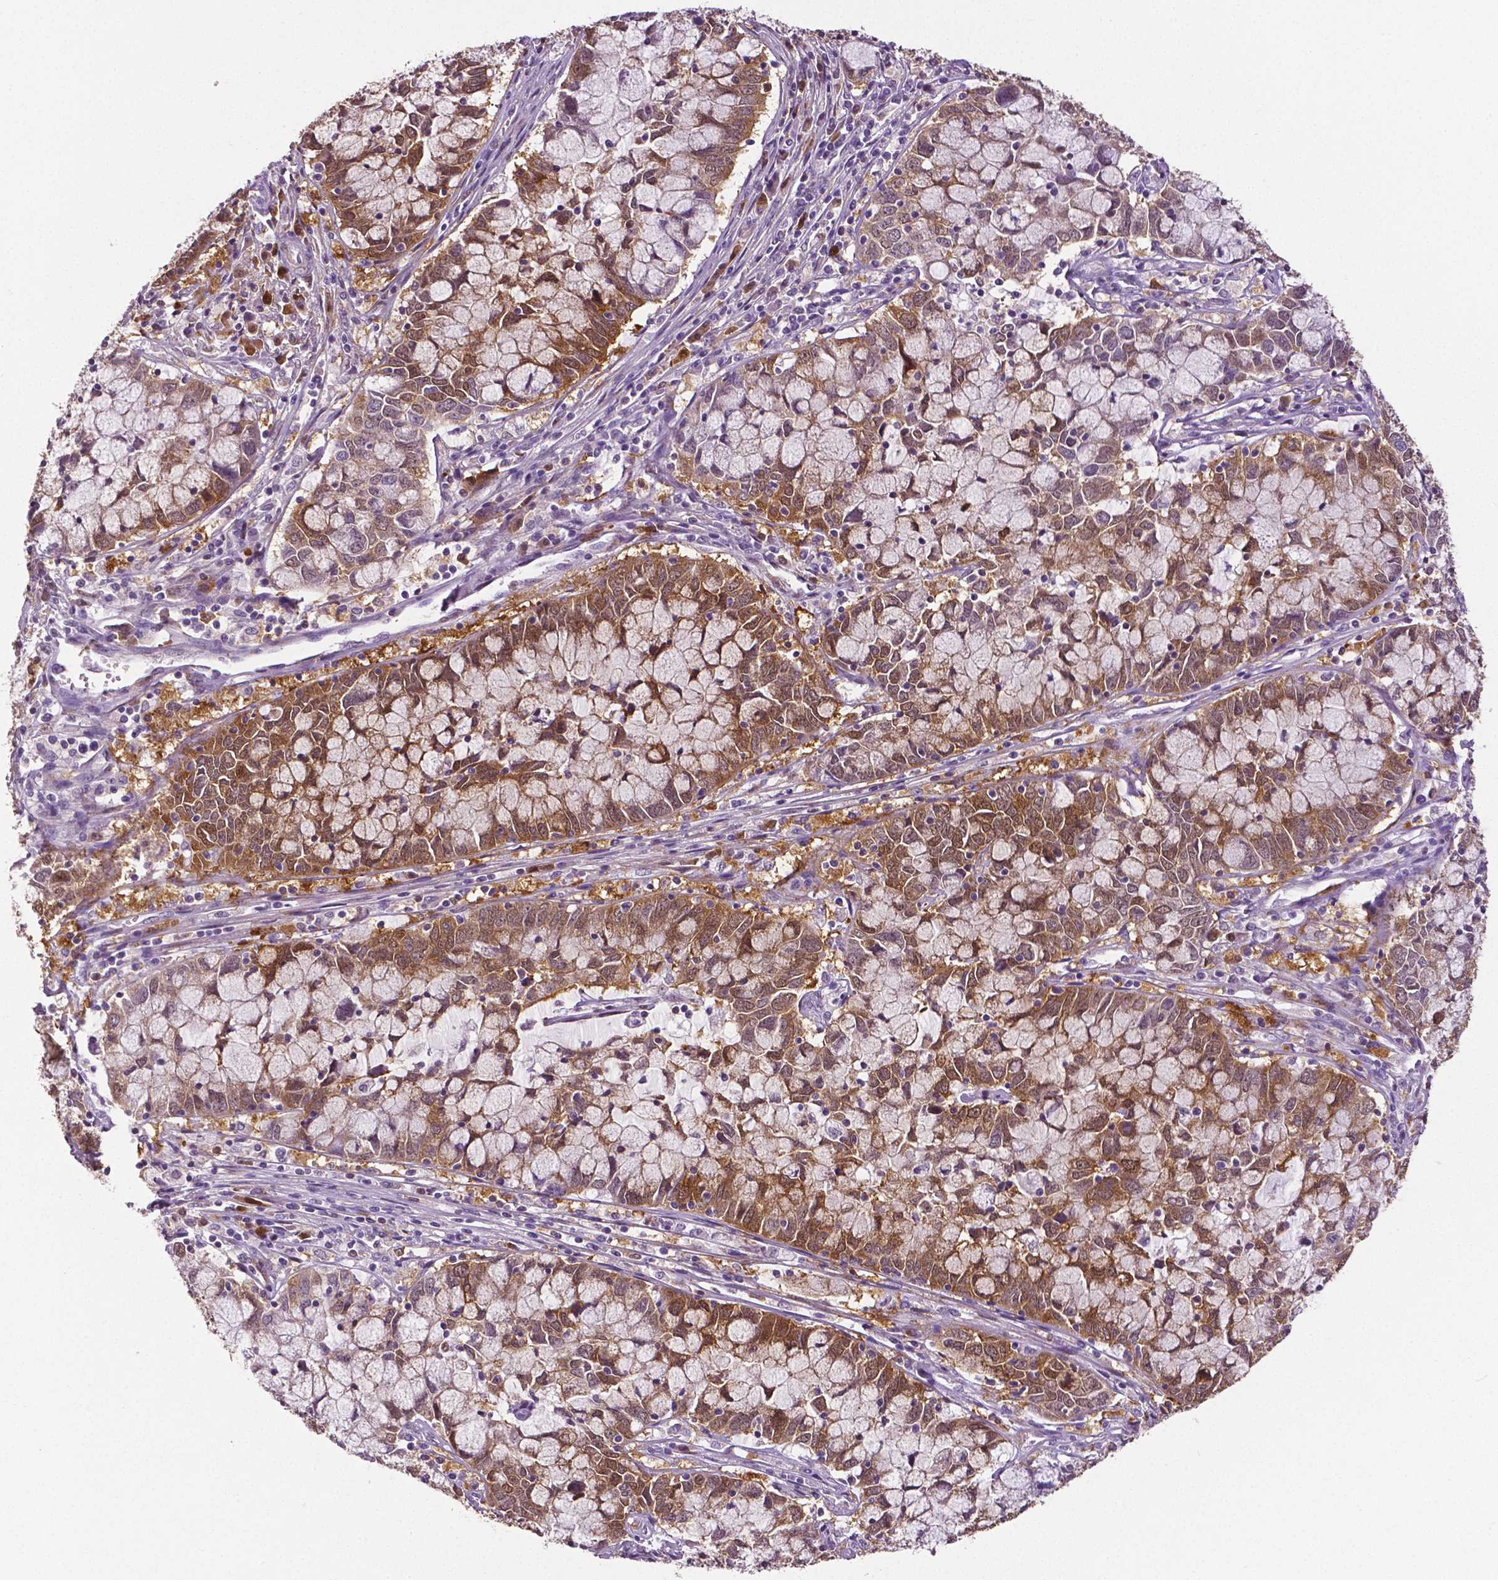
{"staining": {"intensity": "moderate", "quantity": "25%-75%", "location": "cytoplasmic/membranous"}, "tissue": "cervical cancer", "cell_type": "Tumor cells", "image_type": "cancer", "snomed": [{"axis": "morphology", "description": "Adenocarcinoma, NOS"}, {"axis": "topography", "description": "Cervix"}], "caption": "Immunohistochemical staining of cervical adenocarcinoma demonstrates medium levels of moderate cytoplasmic/membranous protein staining in about 25%-75% of tumor cells.", "gene": "PHGDH", "patient": {"sex": "female", "age": 40}}